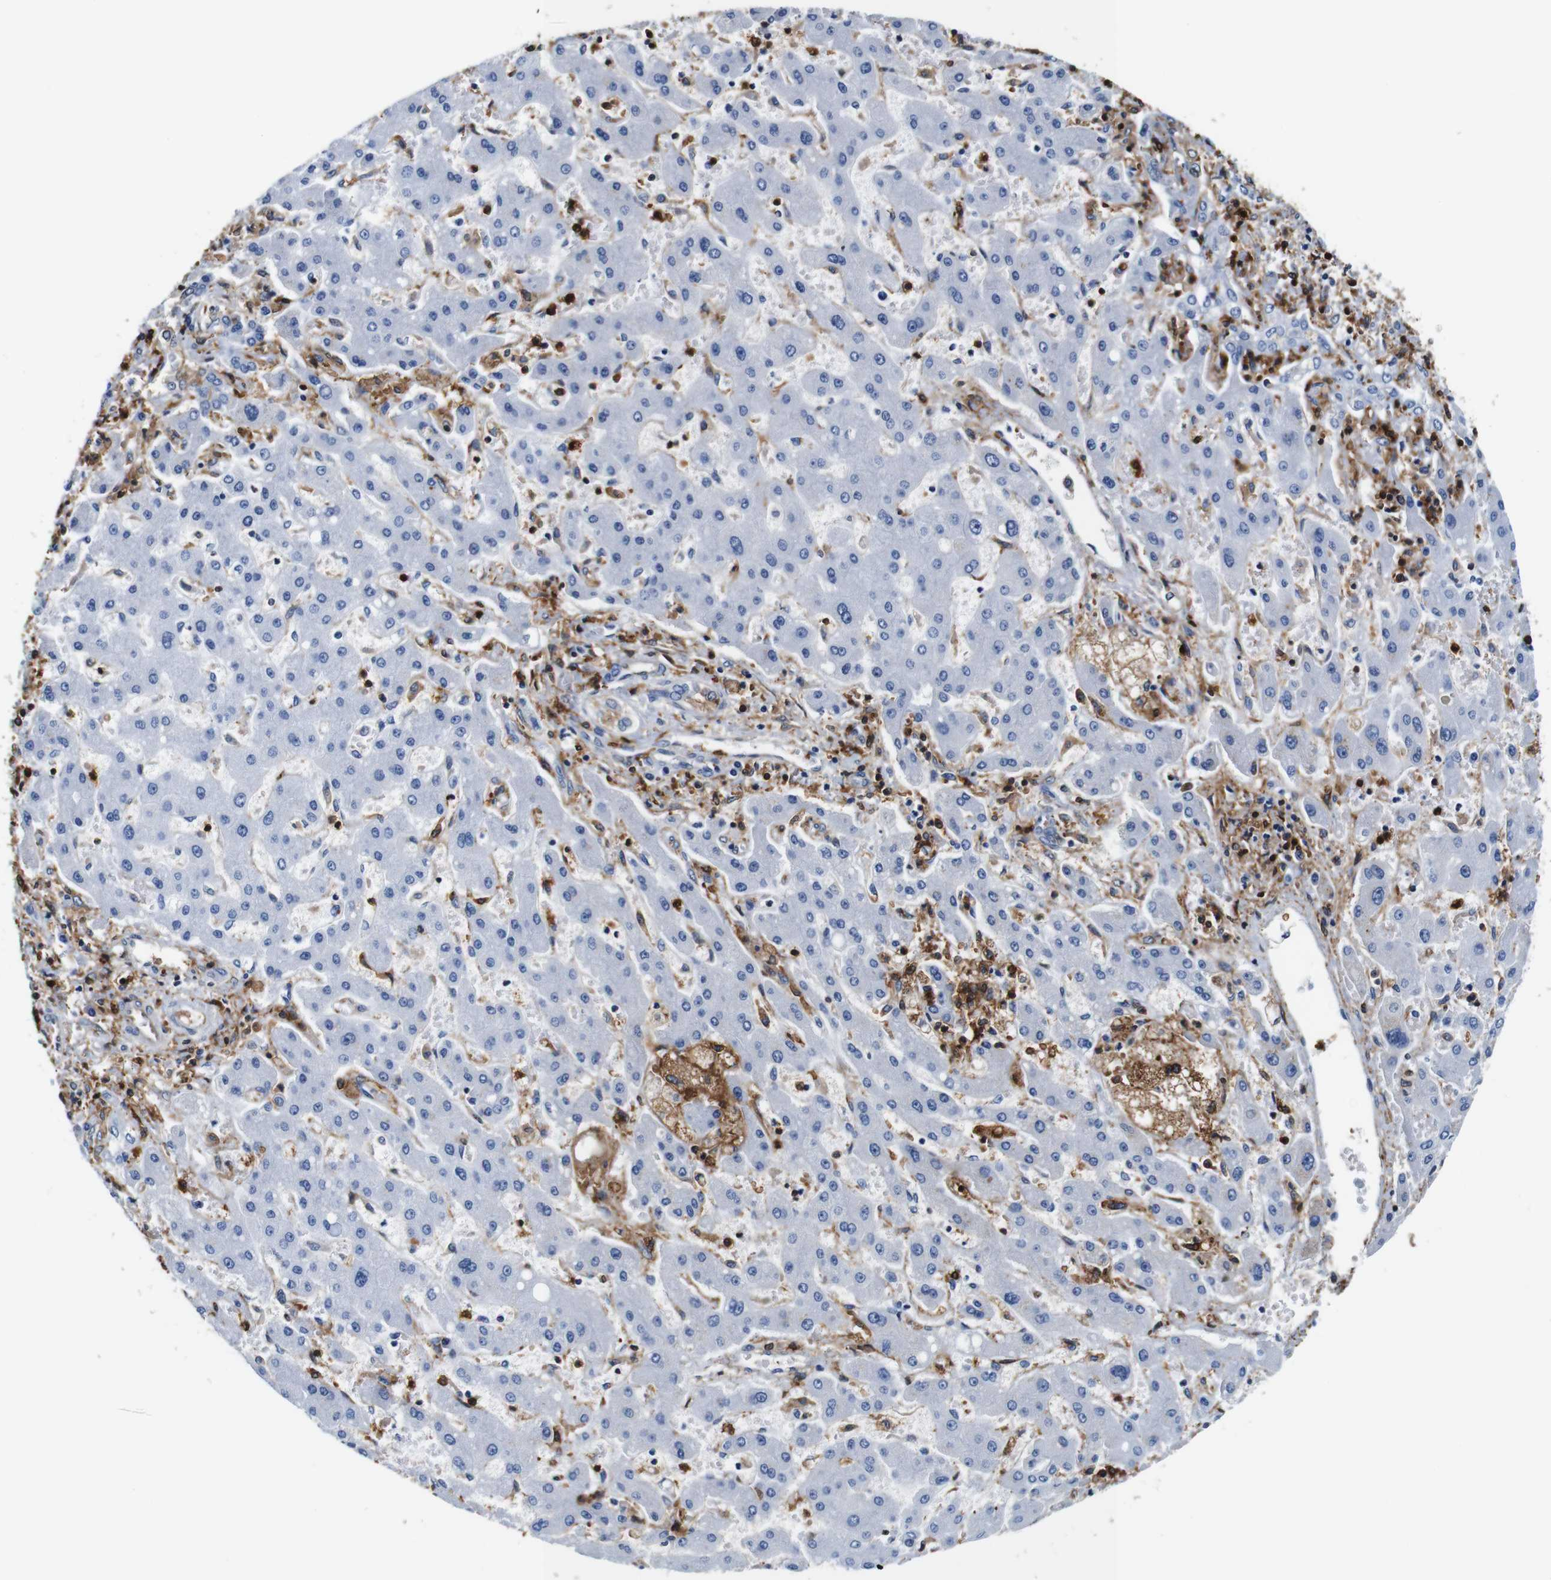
{"staining": {"intensity": "negative", "quantity": "none", "location": "none"}, "tissue": "liver cancer", "cell_type": "Tumor cells", "image_type": "cancer", "snomed": [{"axis": "morphology", "description": "Cholangiocarcinoma"}, {"axis": "topography", "description": "Liver"}], "caption": "High magnification brightfield microscopy of liver cancer (cholangiocarcinoma) stained with DAB (3,3'-diaminobenzidine) (brown) and counterstained with hematoxylin (blue): tumor cells show no significant staining.", "gene": "ANXA1", "patient": {"sex": "male", "age": 50}}